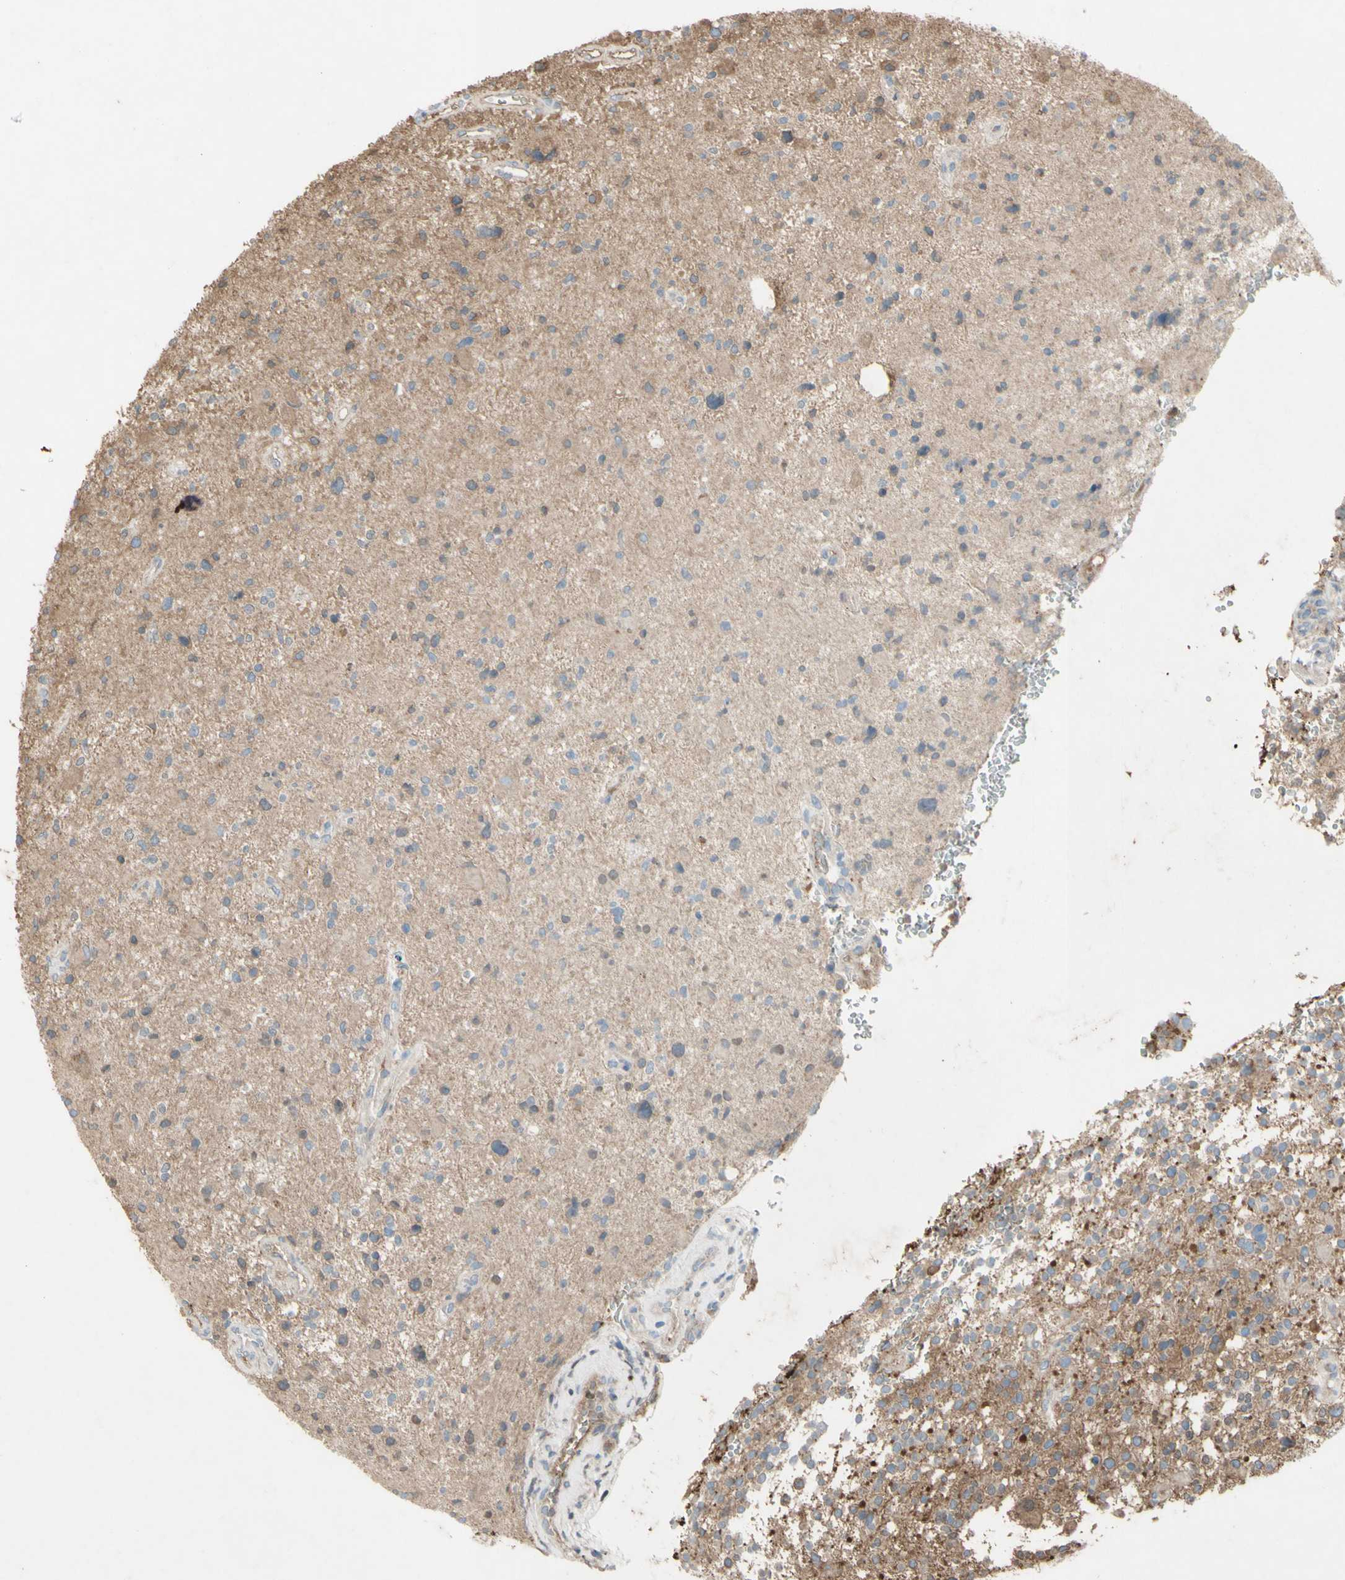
{"staining": {"intensity": "weak", "quantity": "<25%", "location": "cytoplasmic/membranous"}, "tissue": "glioma", "cell_type": "Tumor cells", "image_type": "cancer", "snomed": [{"axis": "morphology", "description": "Glioma, malignant, High grade"}, {"axis": "topography", "description": "Brain"}], "caption": "Immunohistochemical staining of human glioma demonstrates no significant positivity in tumor cells.", "gene": "TIMP2", "patient": {"sex": "male", "age": 48}}